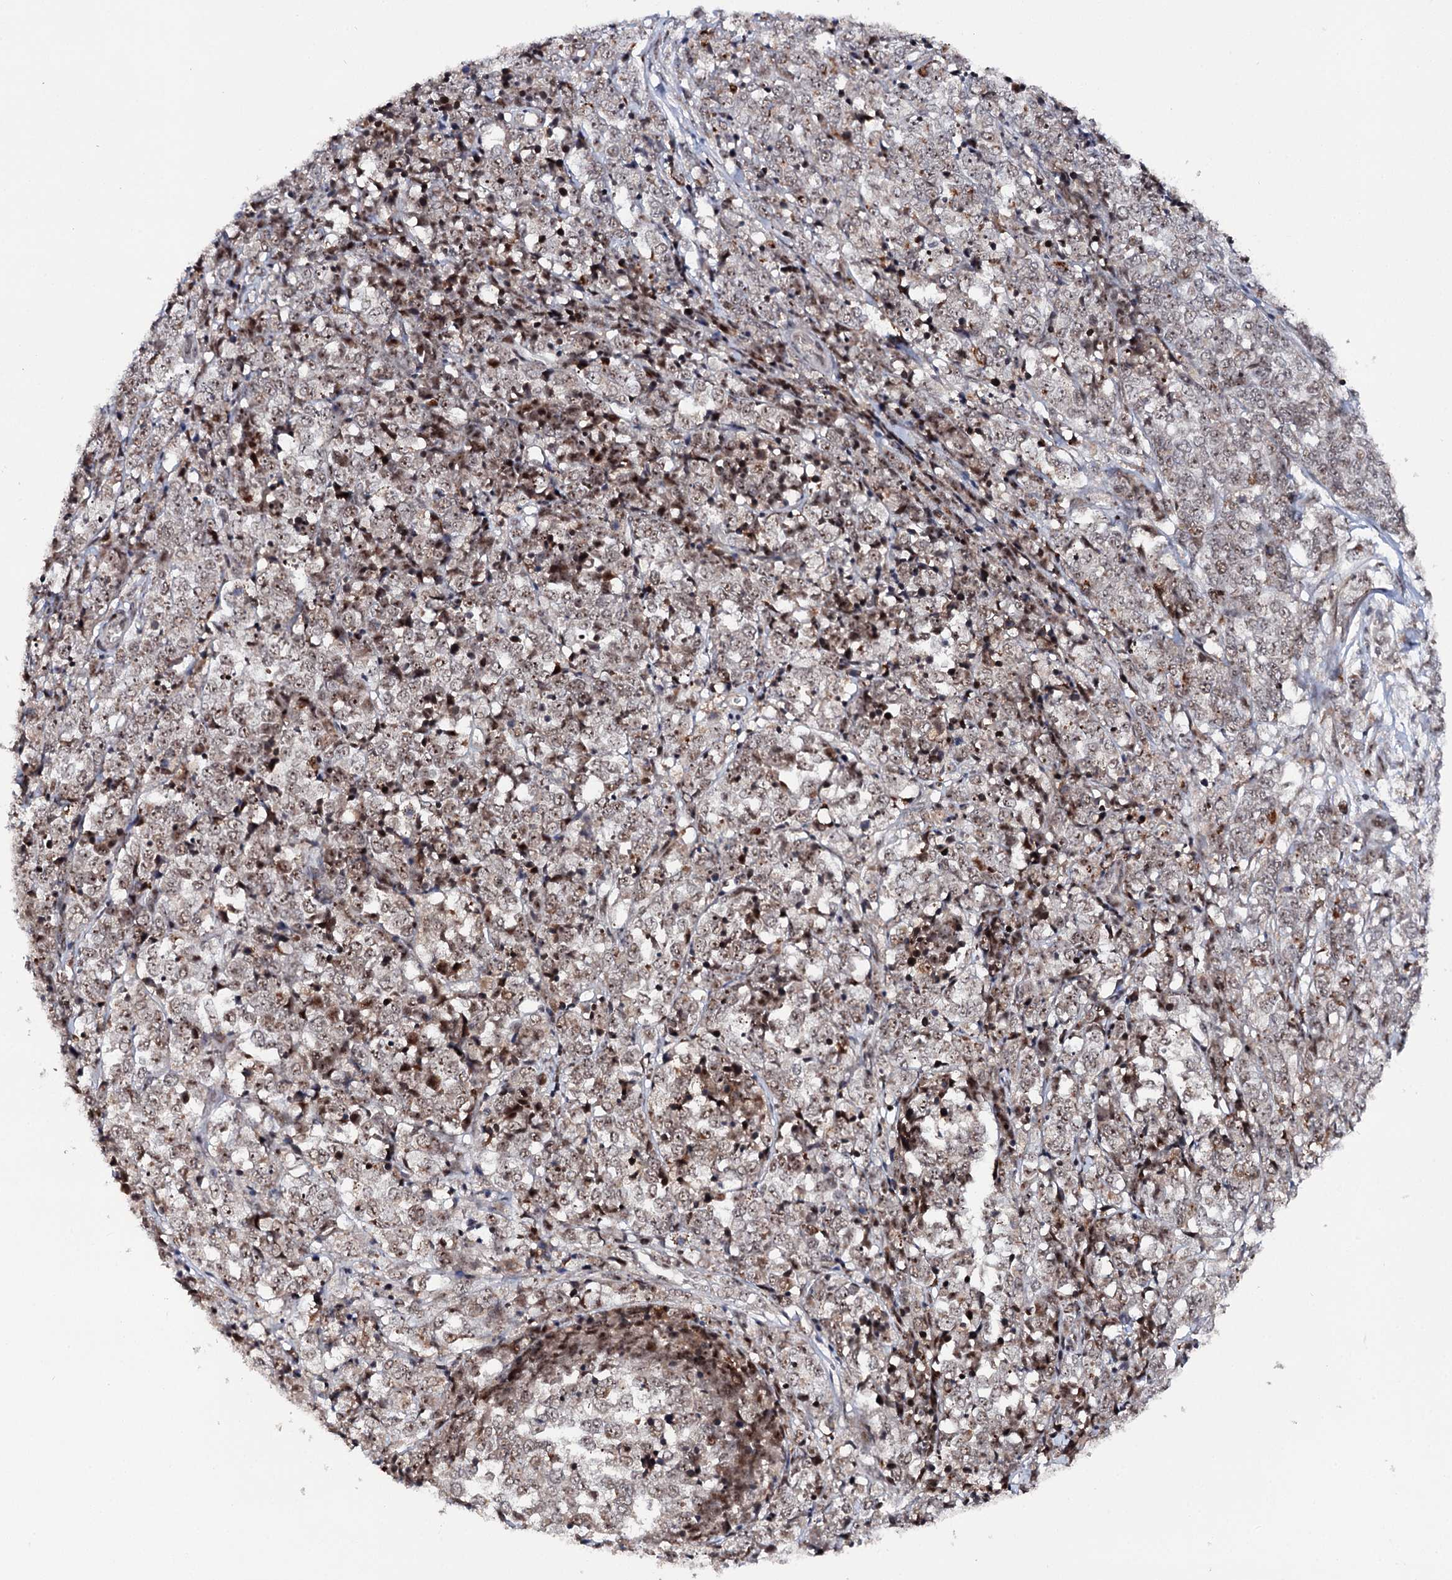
{"staining": {"intensity": "weak", "quantity": "25%-75%", "location": "nuclear"}, "tissue": "melanoma", "cell_type": "Tumor cells", "image_type": "cancer", "snomed": [{"axis": "morphology", "description": "Malignant melanoma, NOS"}, {"axis": "topography", "description": "Skin"}], "caption": "Immunohistochemistry (DAB (3,3'-diaminobenzidine)) staining of malignant melanoma shows weak nuclear protein positivity in about 25%-75% of tumor cells.", "gene": "BUD13", "patient": {"sex": "female", "age": 72}}